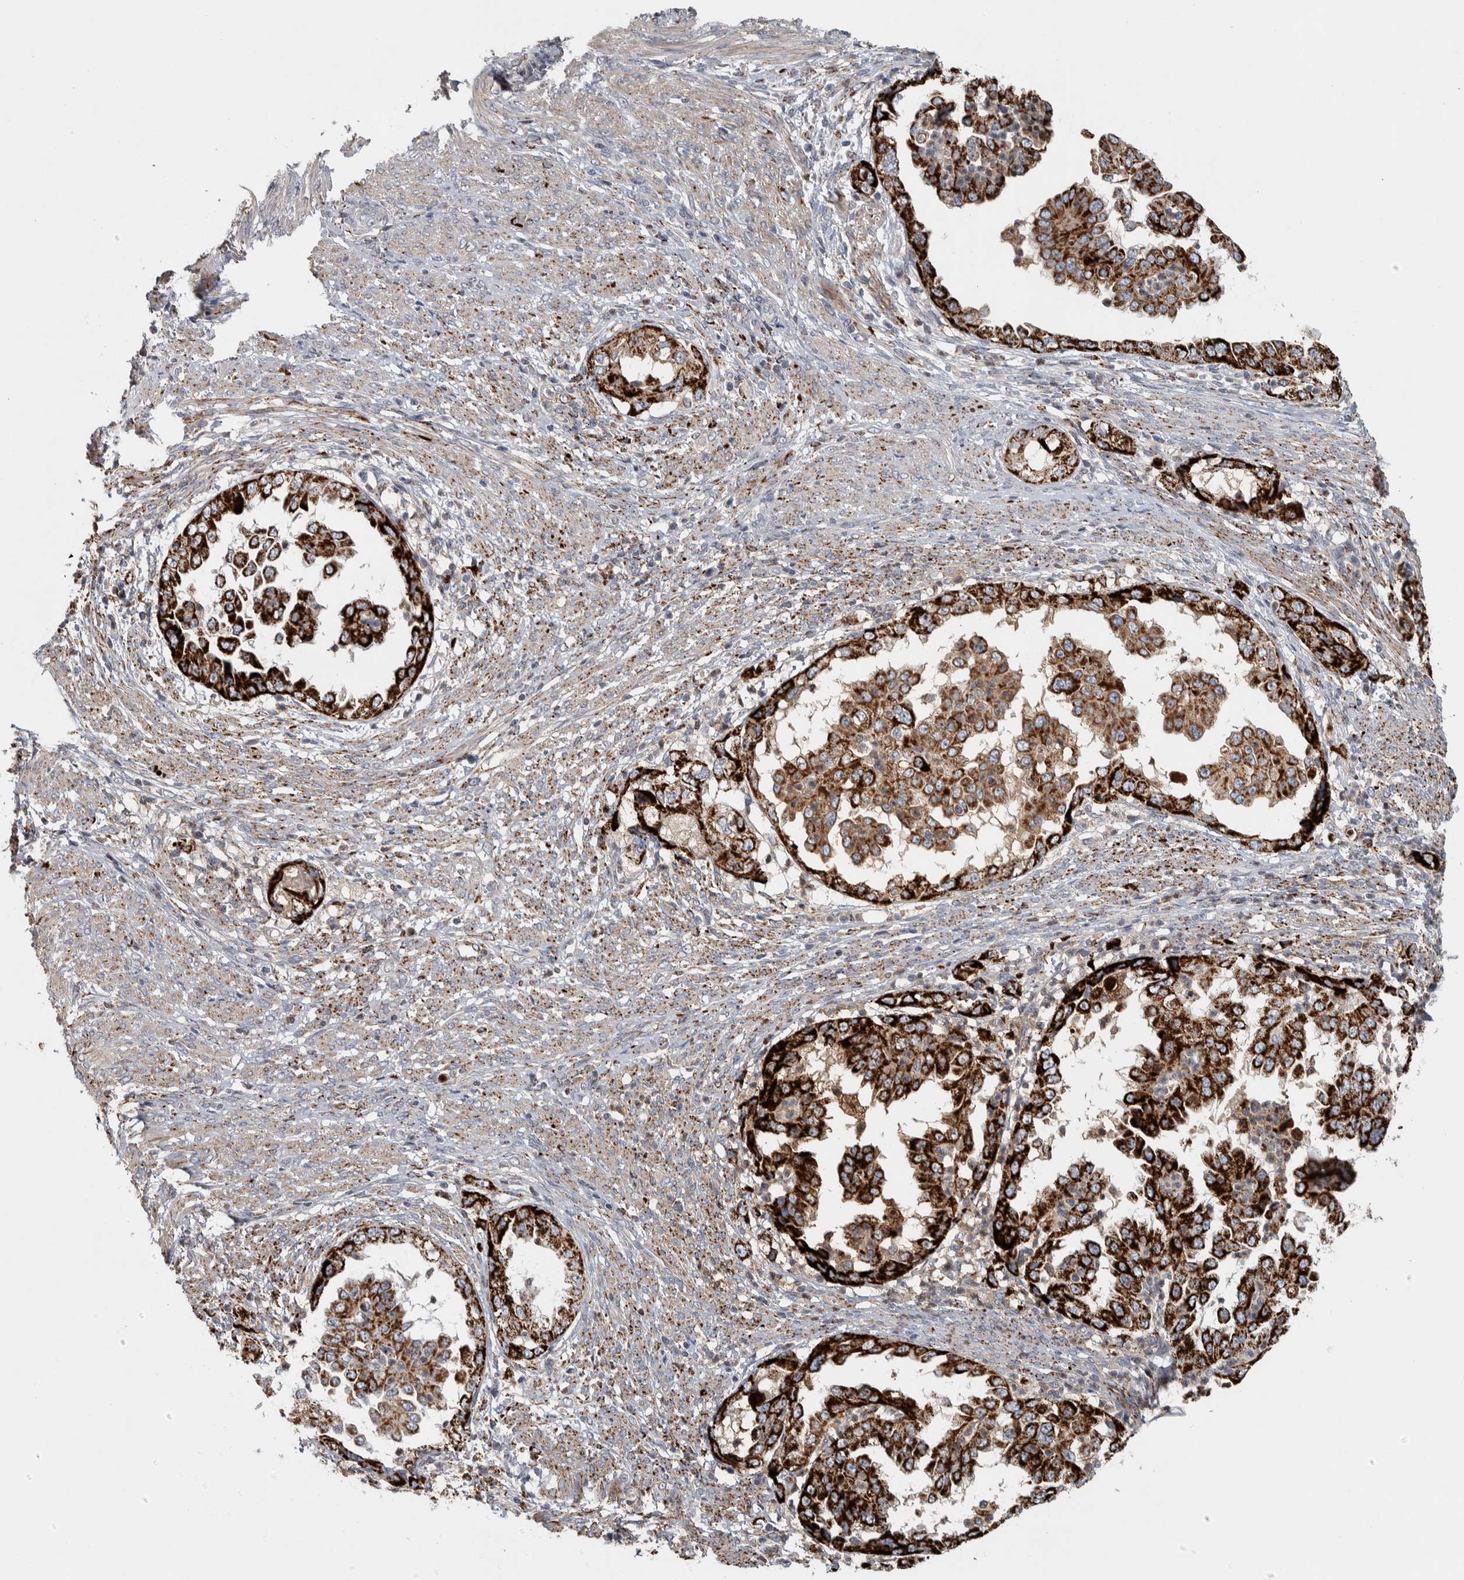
{"staining": {"intensity": "strong", "quantity": ">75%", "location": "cytoplasmic/membranous"}, "tissue": "endometrial cancer", "cell_type": "Tumor cells", "image_type": "cancer", "snomed": [{"axis": "morphology", "description": "Adenocarcinoma, NOS"}, {"axis": "topography", "description": "Endometrium"}], "caption": "There is high levels of strong cytoplasmic/membranous staining in tumor cells of endometrial cancer (adenocarcinoma), as demonstrated by immunohistochemical staining (brown color).", "gene": "FAM78A", "patient": {"sex": "female", "age": 85}}